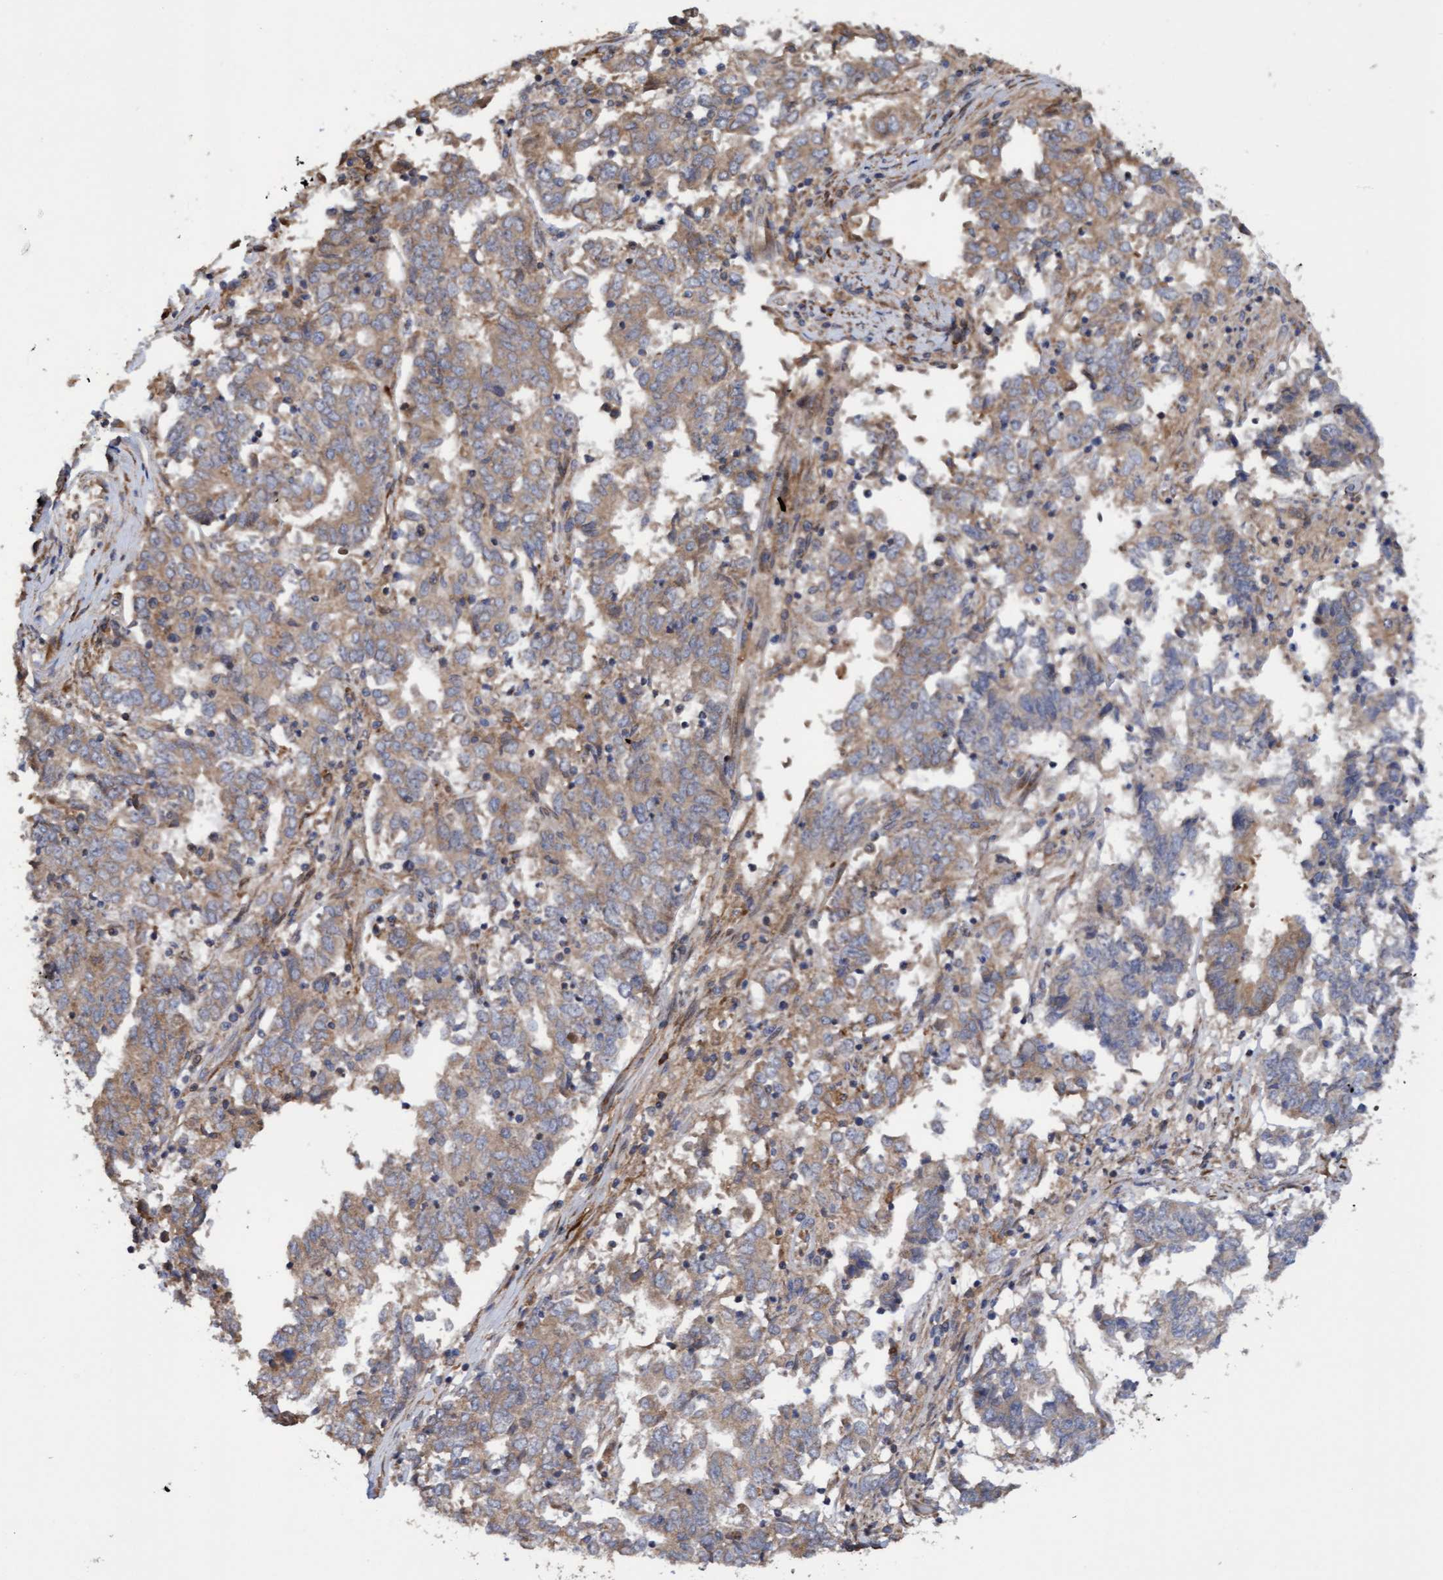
{"staining": {"intensity": "moderate", "quantity": "25%-75%", "location": "cytoplasmic/membranous"}, "tissue": "endometrial cancer", "cell_type": "Tumor cells", "image_type": "cancer", "snomed": [{"axis": "morphology", "description": "Adenocarcinoma, NOS"}, {"axis": "topography", "description": "Endometrium"}], "caption": "High-power microscopy captured an immunohistochemistry (IHC) photomicrograph of adenocarcinoma (endometrial), revealing moderate cytoplasmic/membranous staining in about 25%-75% of tumor cells. (DAB (3,3'-diaminobenzidine) IHC, brown staining for protein, blue staining for nuclei).", "gene": "ELP5", "patient": {"sex": "female", "age": 80}}